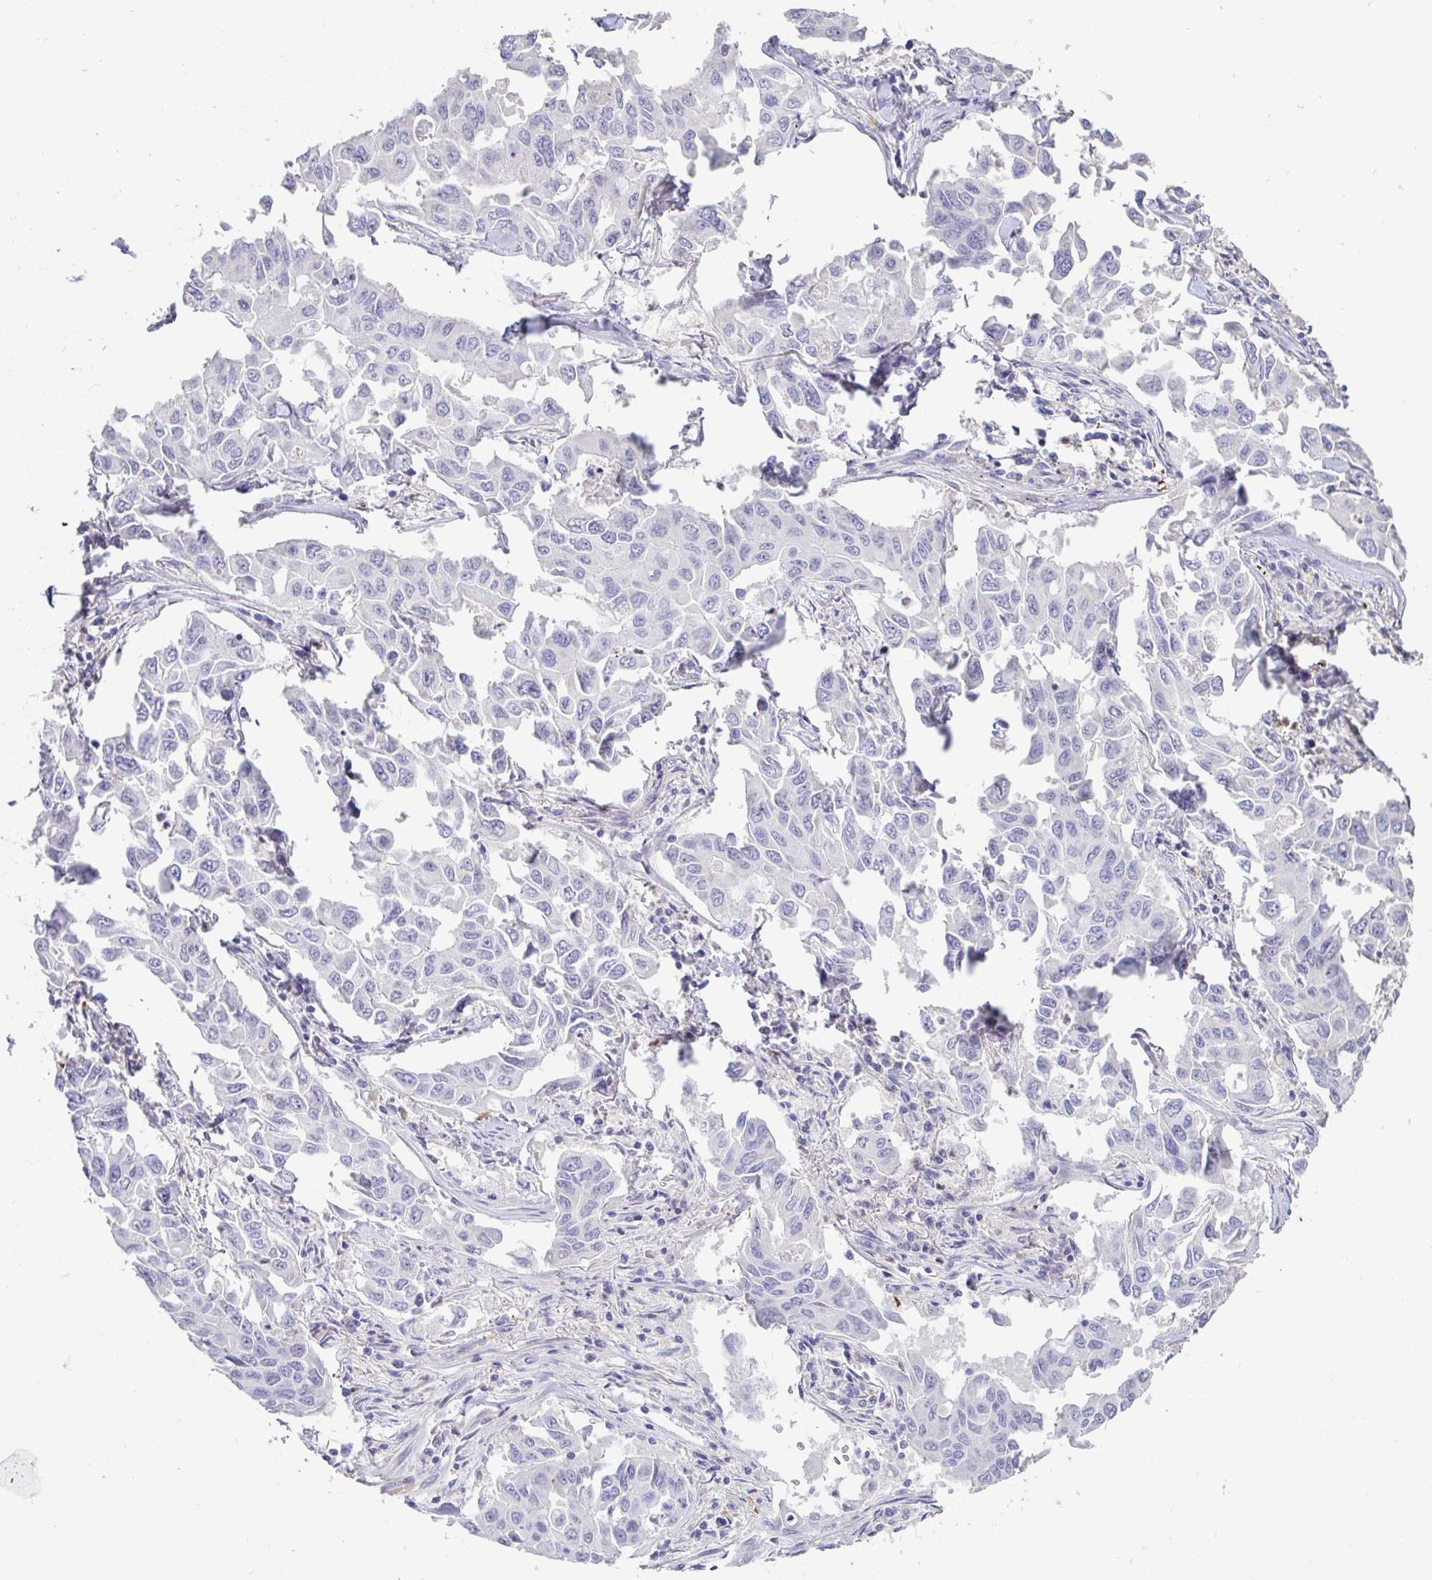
{"staining": {"intensity": "negative", "quantity": "none", "location": "none"}, "tissue": "lung cancer", "cell_type": "Tumor cells", "image_type": "cancer", "snomed": [{"axis": "morphology", "description": "Adenocarcinoma, NOS"}, {"axis": "topography", "description": "Lung"}], "caption": "Immunohistochemistry of human lung cancer (adenocarcinoma) shows no positivity in tumor cells.", "gene": "PYGM", "patient": {"sex": "male", "age": 64}}